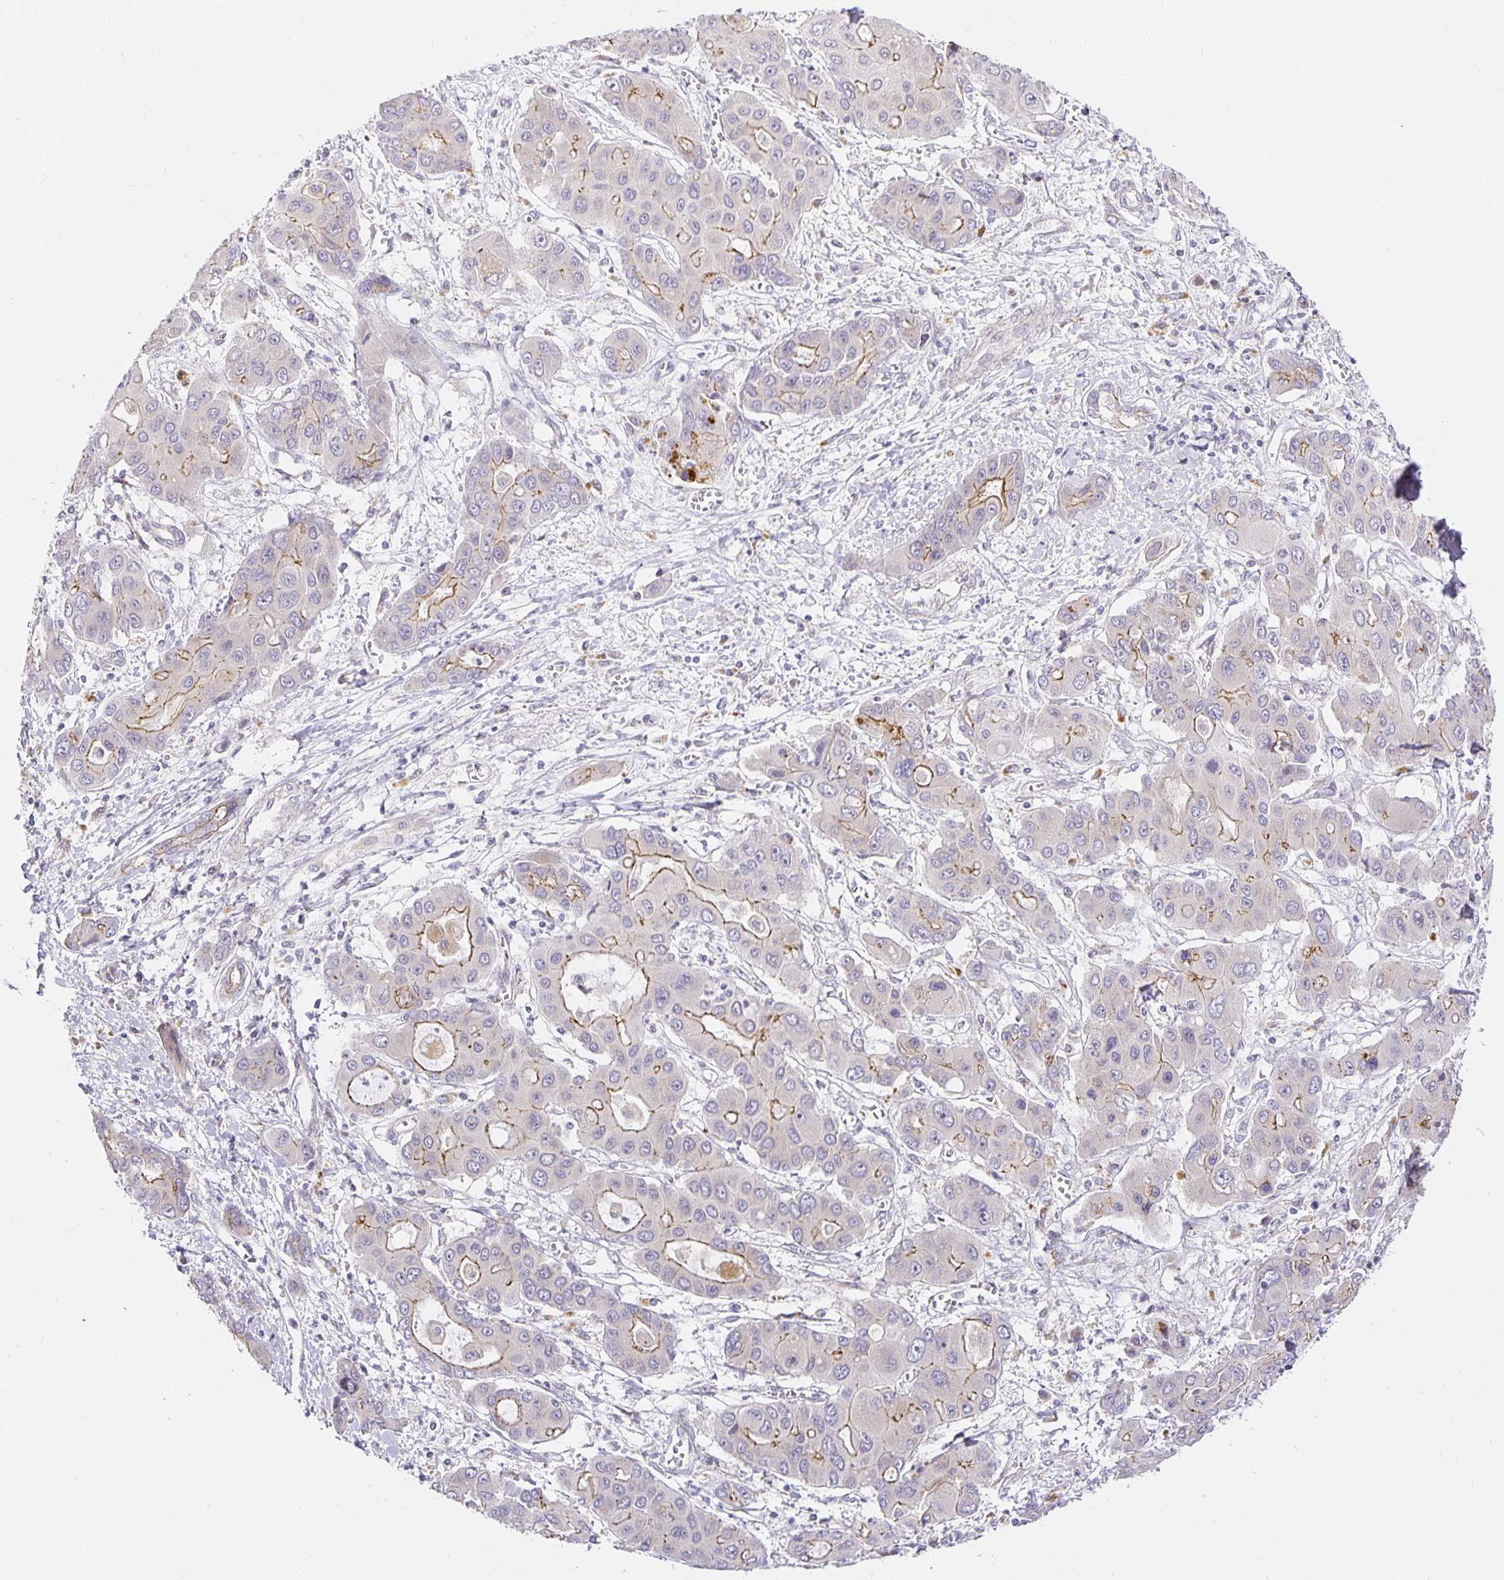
{"staining": {"intensity": "moderate", "quantity": "<25%", "location": "cytoplasmic/membranous"}, "tissue": "liver cancer", "cell_type": "Tumor cells", "image_type": "cancer", "snomed": [{"axis": "morphology", "description": "Cholangiocarcinoma"}, {"axis": "topography", "description": "Liver"}], "caption": "Immunohistochemistry of human liver cholangiocarcinoma reveals low levels of moderate cytoplasmic/membranous expression in about <25% of tumor cells.", "gene": "TJP3", "patient": {"sex": "male", "age": 67}}